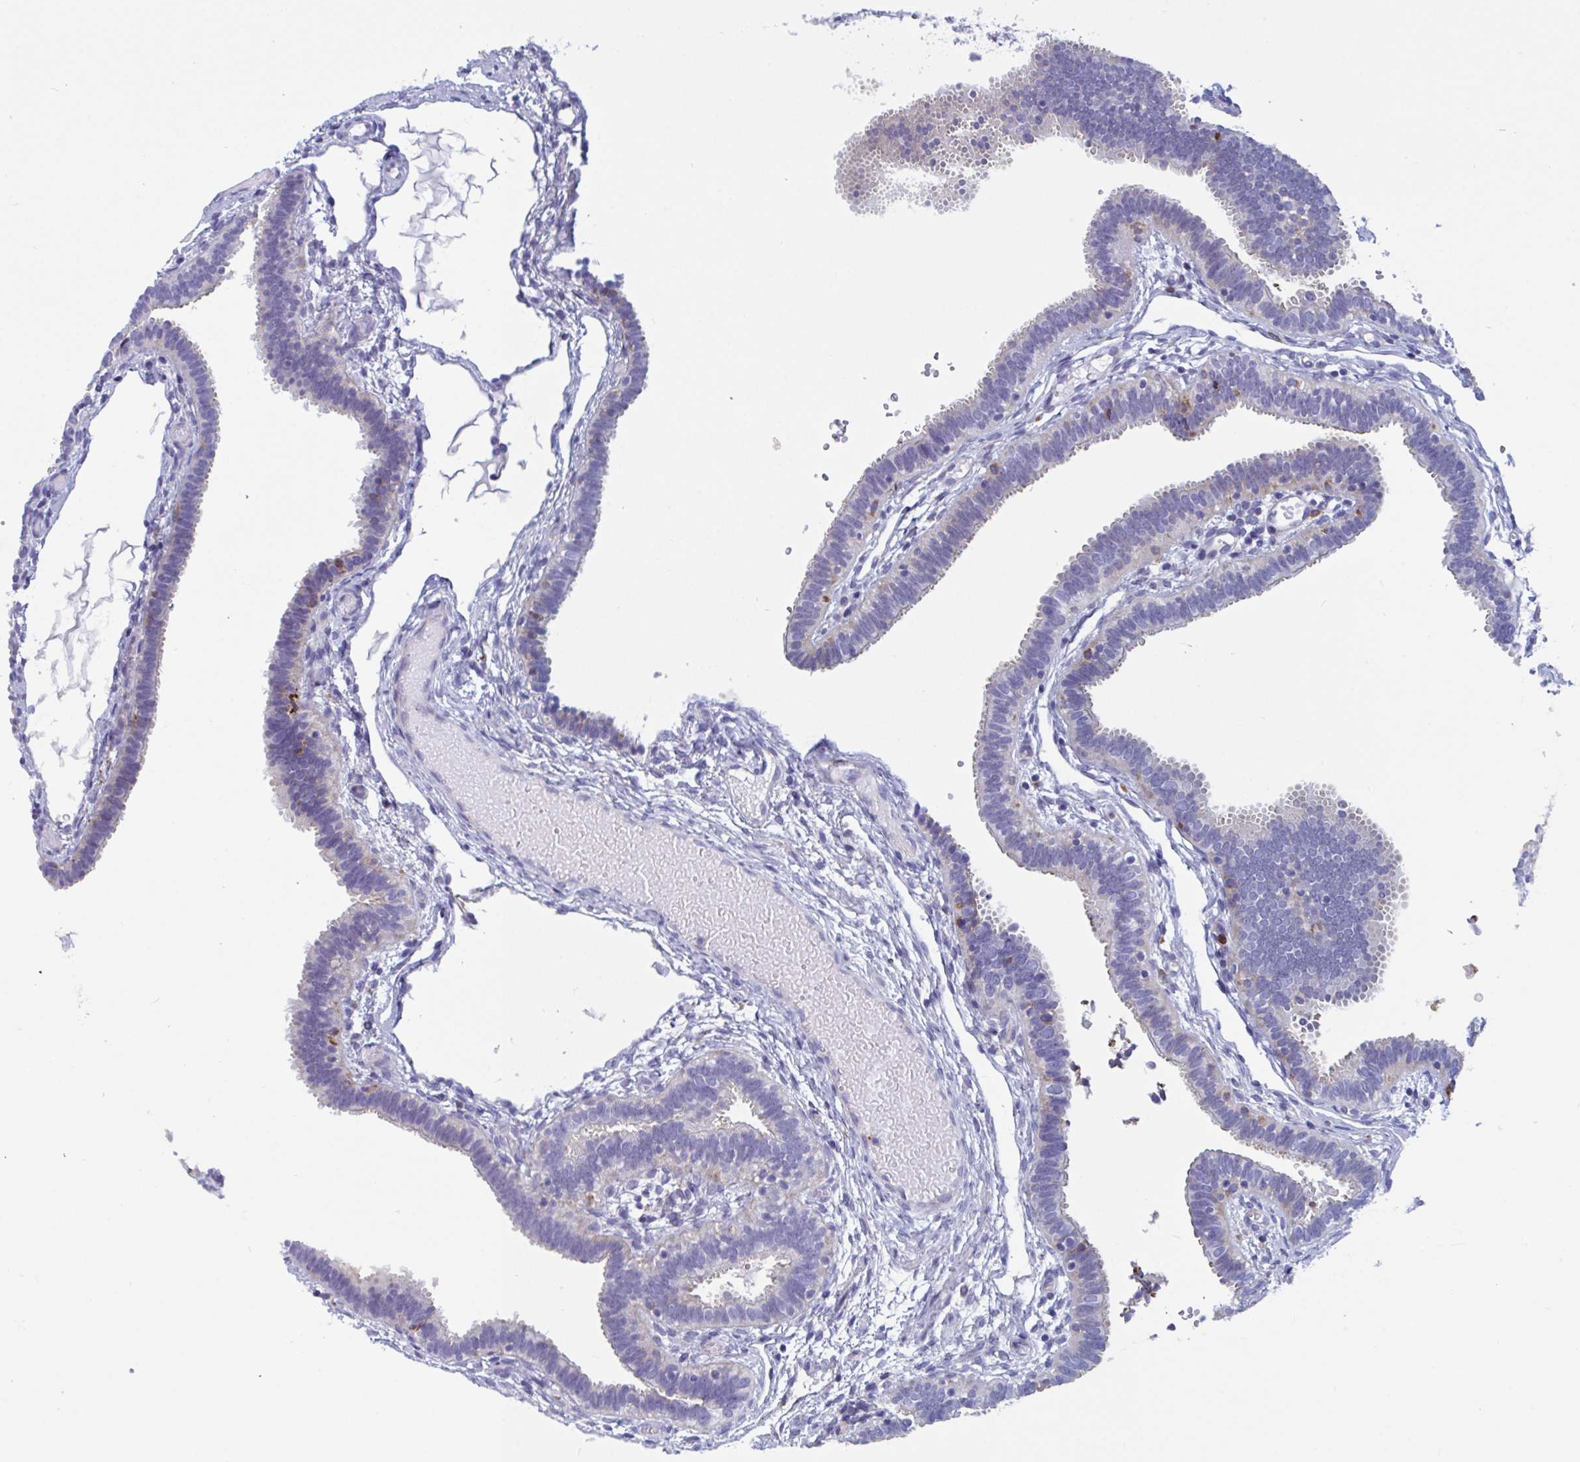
{"staining": {"intensity": "moderate", "quantity": "25%-75%", "location": "cytoplasmic/membranous"}, "tissue": "fallopian tube", "cell_type": "Glandular cells", "image_type": "normal", "snomed": [{"axis": "morphology", "description": "Normal tissue, NOS"}, {"axis": "topography", "description": "Fallopian tube"}], "caption": "The micrograph reveals a brown stain indicating the presence of a protein in the cytoplasmic/membranous of glandular cells in fallopian tube.", "gene": "PEAK3", "patient": {"sex": "female", "age": 37}}